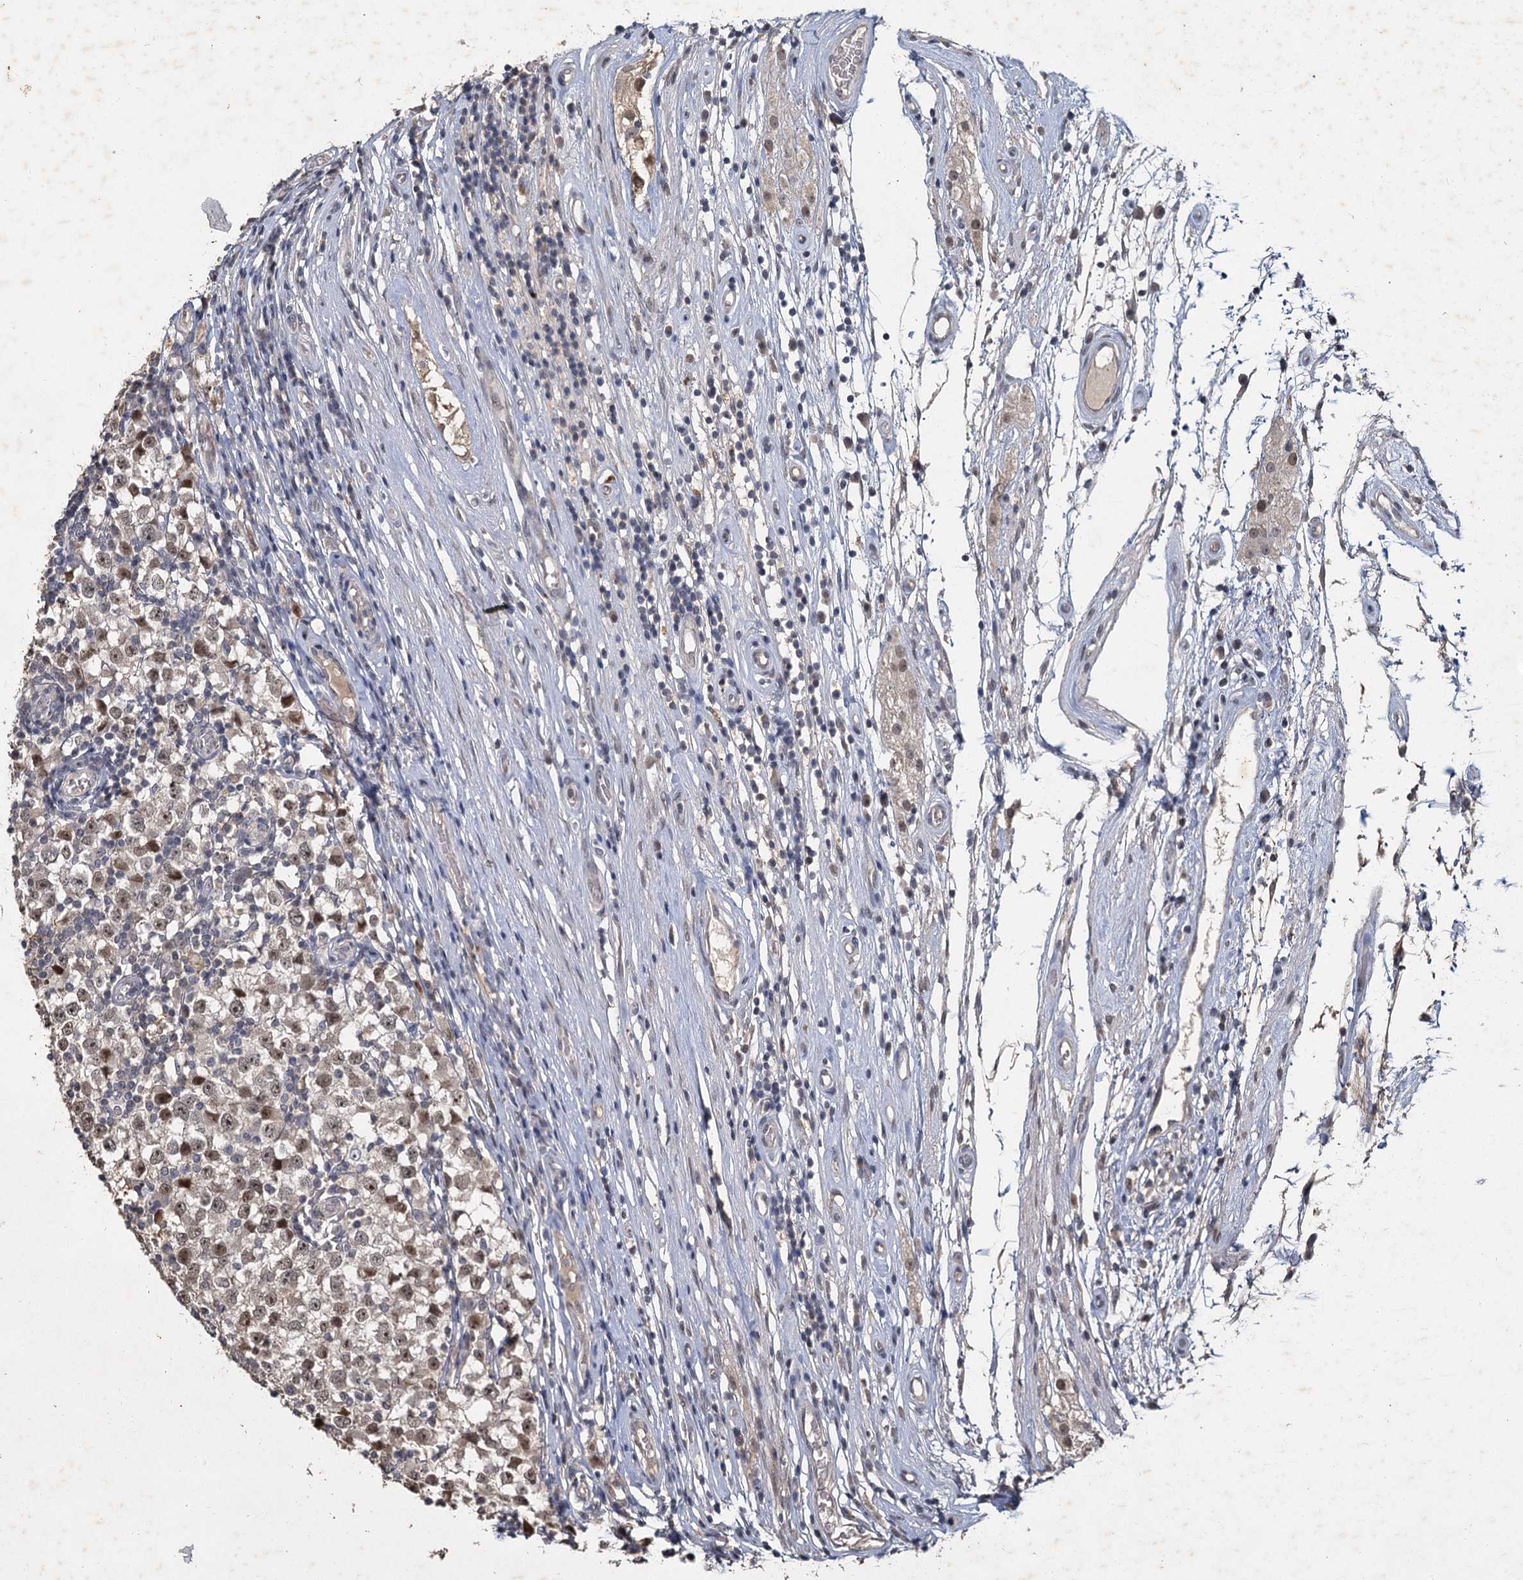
{"staining": {"intensity": "weak", "quantity": "25%-75%", "location": "nuclear"}, "tissue": "testis cancer", "cell_type": "Tumor cells", "image_type": "cancer", "snomed": [{"axis": "morphology", "description": "Seminoma, NOS"}, {"axis": "topography", "description": "Testis"}], "caption": "Protein expression analysis of human testis cancer reveals weak nuclear positivity in approximately 25%-75% of tumor cells. The staining is performed using DAB brown chromogen to label protein expression. The nuclei are counter-stained blue using hematoxylin.", "gene": "MUCL1", "patient": {"sex": "male", "age": 65}}